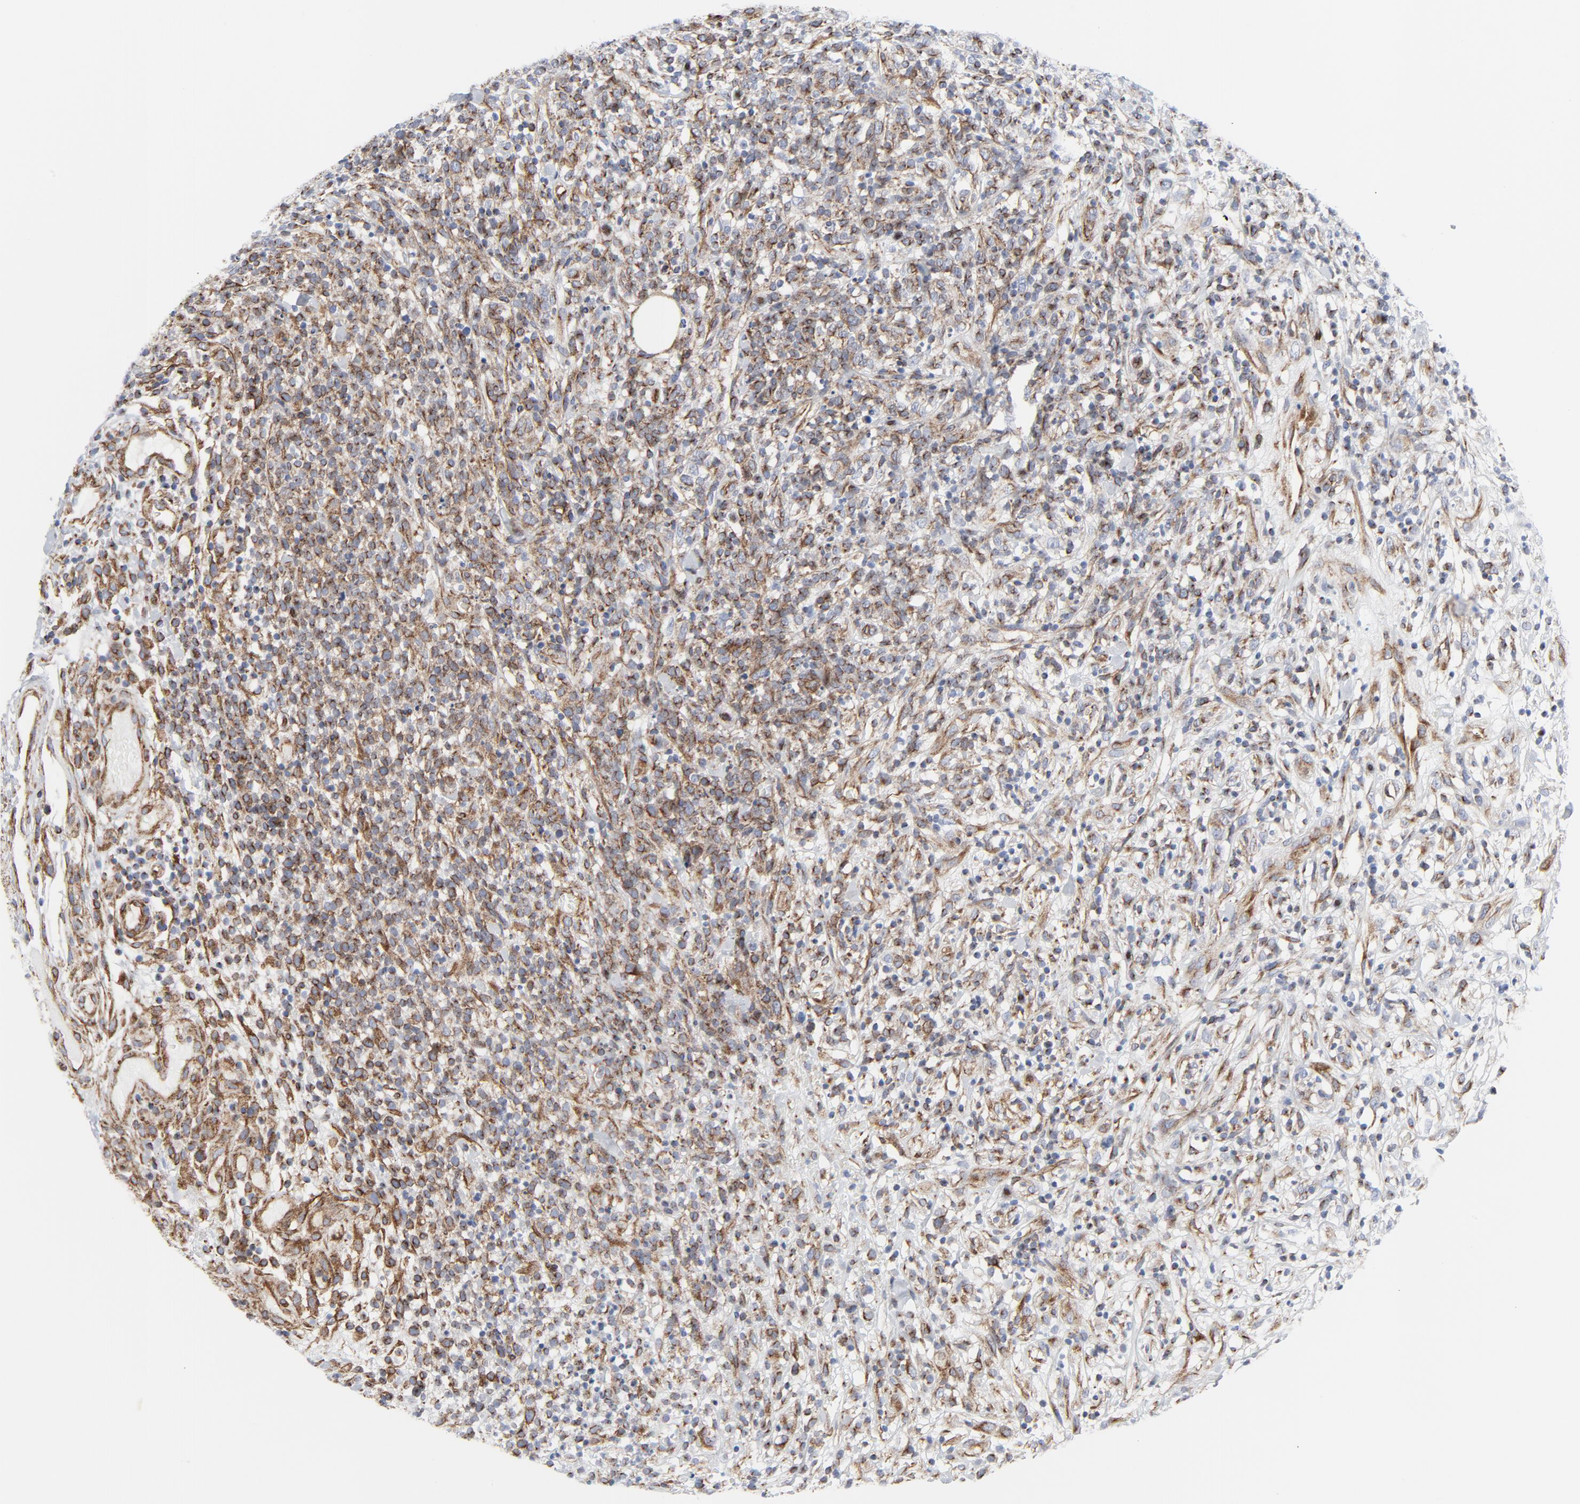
{"staining": {"intensity": "moderate", "quantity": "25%-75%", "location": "cytoplasmic/membranous"}, "tissue": "lymphoma", "cell_type": "Tumor cells", "image_type": "cancer", "snomed": [{"axis": "morphology", "description": "Malignant lymphoma, non-Hodgkin's type, High grade"}, {"axis": "topography", "description": "Lymph node"}], "caption": "Lymphoma tissue demonstrates moderate cytoplasmic/membranous expression in approximately 25%-75% of tumor cells, visualized by immunohistochemistry.", "gene": "TUBB1", "patient": {"sex": "female", "age": 73}}